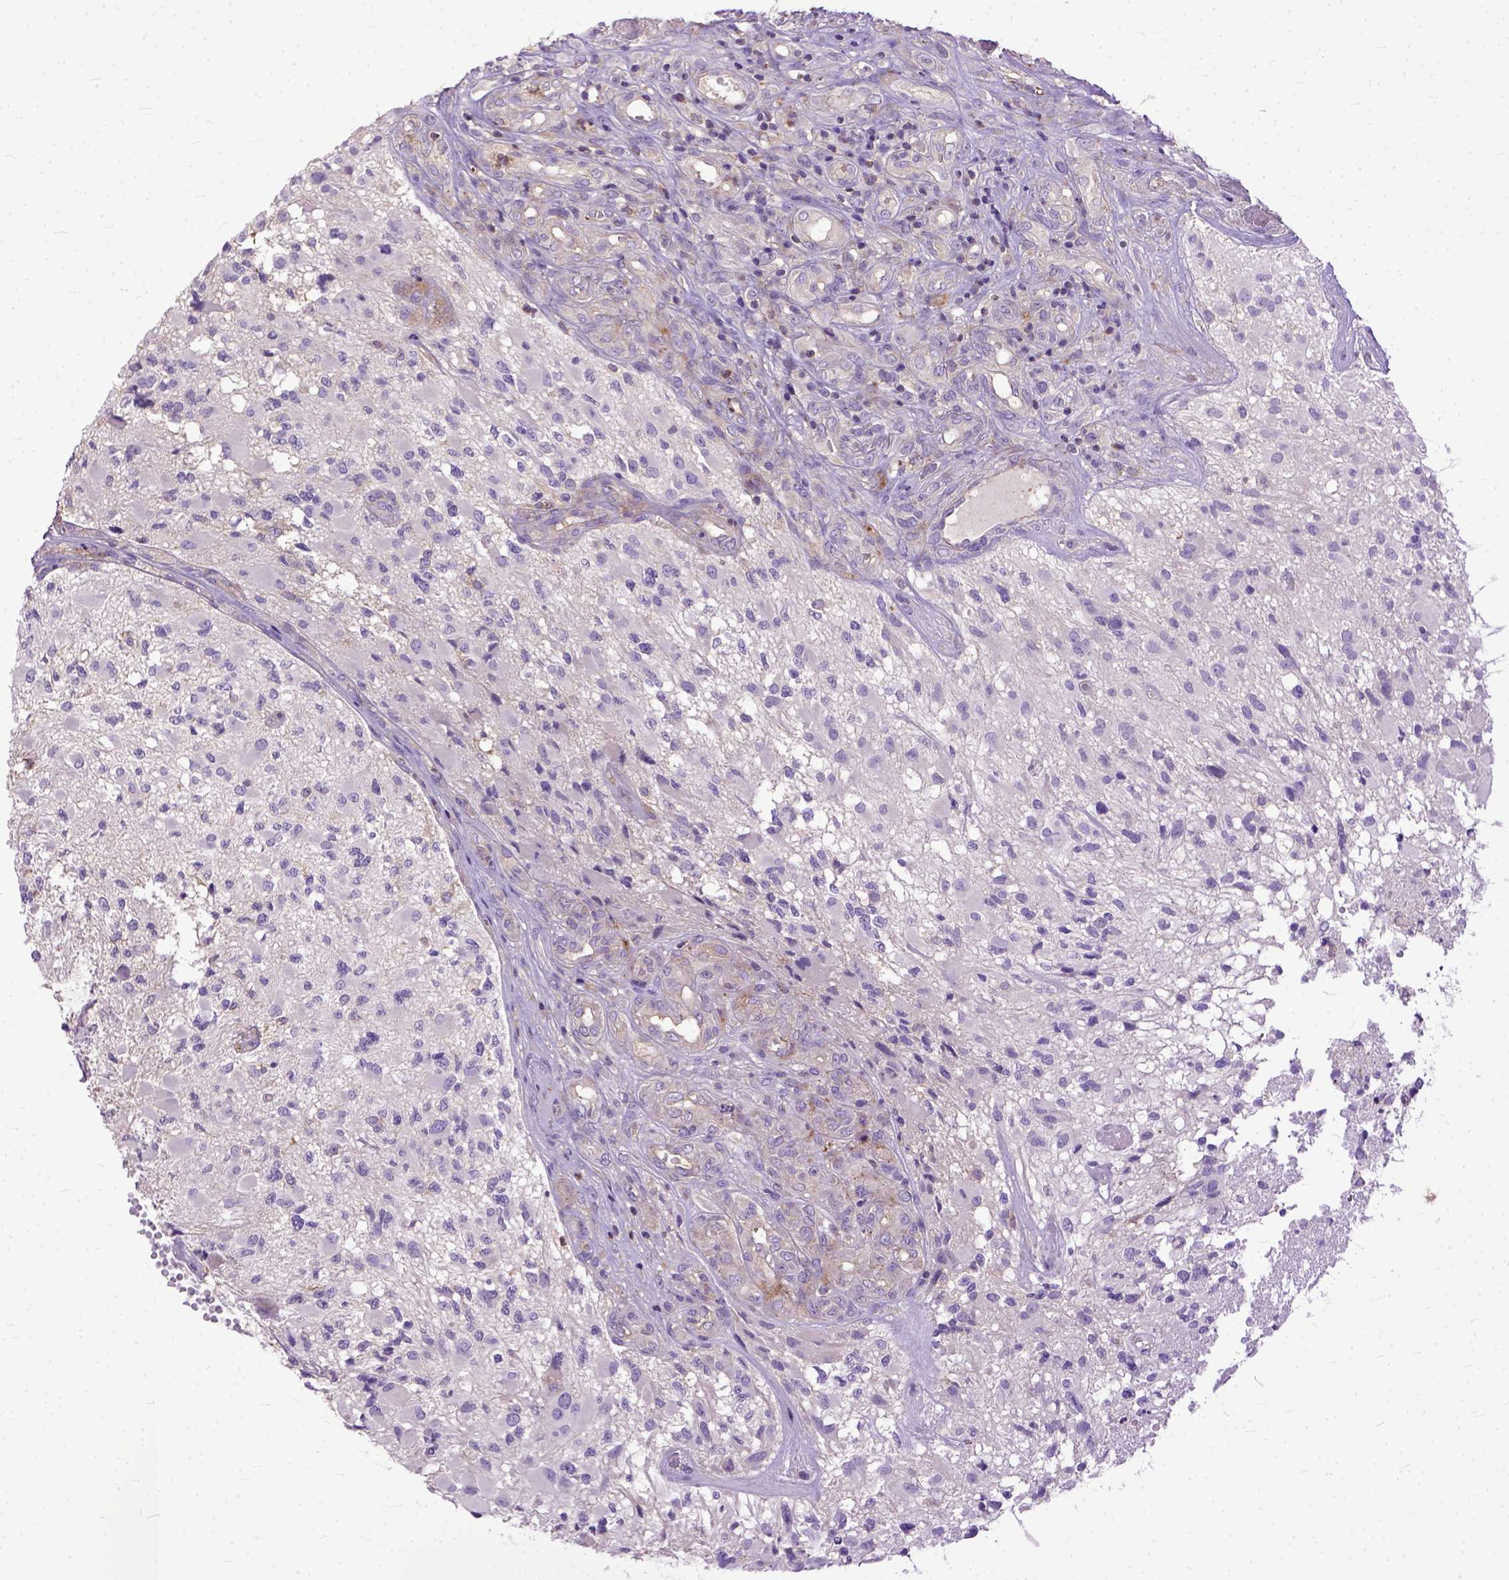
{"staining": {"intensity": "negative", "quantity": "none", "location": "none"}, "tissue": "glioma", "cell_type": "Tumor cells", "image_type": "cancer", "snomed": [{"axis": "morphology", "description": "Glioma, malignant, High grade"}, {"axis": "topography", "description": "Brain"}], "caption": "A photomicrograph of human glioma is negative for staining in tumor cells.", "gene": "NAMPT", "patient": {"sex": "female", "age": 63}}